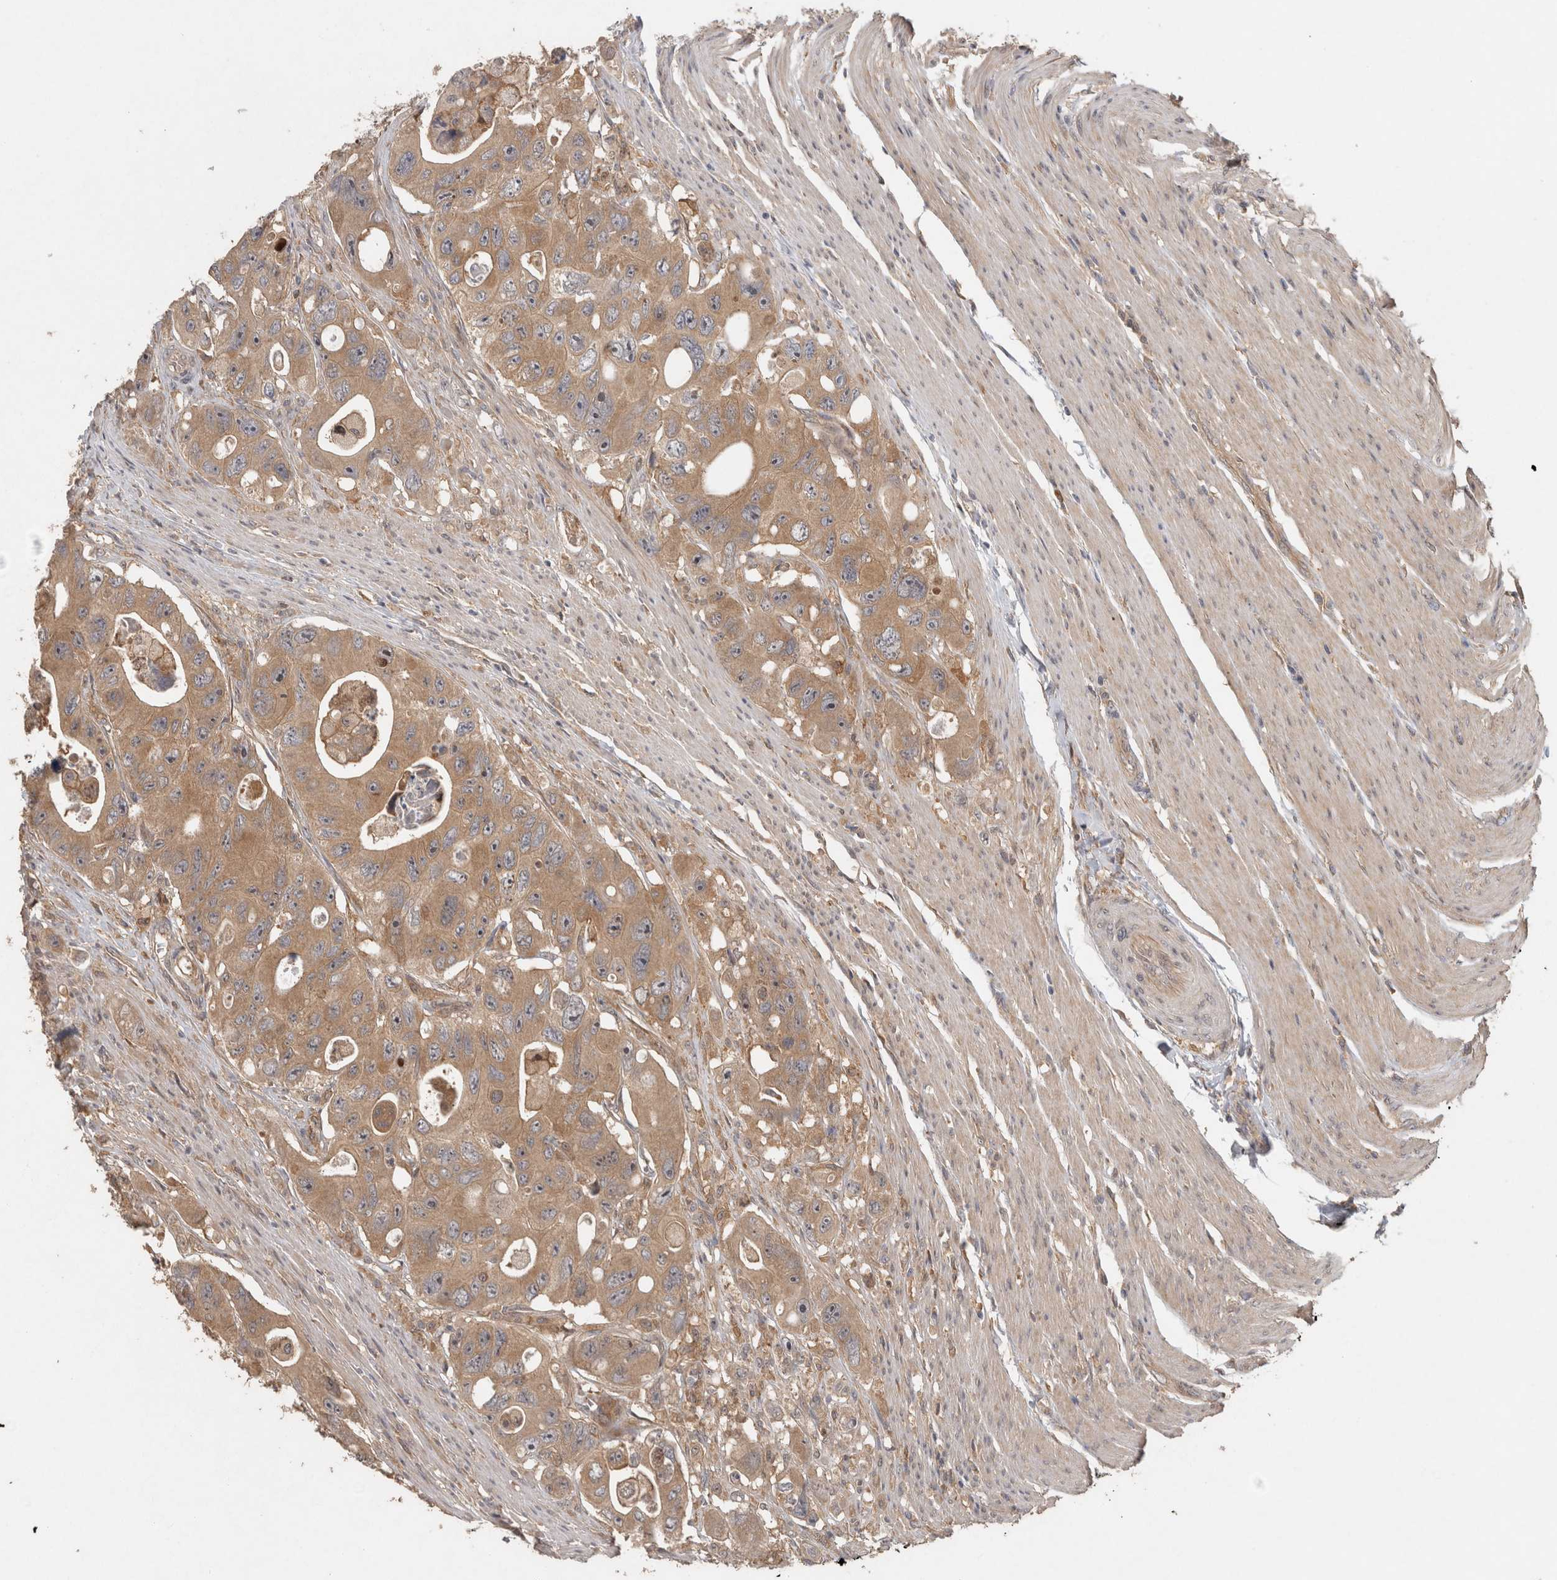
{"staining": {"intensity": "moderate", "quantity": ">75%", "location": "cytoplasmic/membranous"}, "tissue": "colorectal cancer", "cell_type": "Tumor cells", "image_type": "cancer", "snomed": [{"axis": "morphology", "description": "Adenocarcinoma, NOS"}, {"axis": "topography", "description": "Colon"}], "caption": "This histopathology image demonstrates immunohistochemistry staining of human colorectal cancer (adenocarcinoma), with medium moderate cytoplasmic/membranous expression in about >75% of tumor cells.", "gene": "VEPH1", "patient": {"sex": "female", "age": 46}}